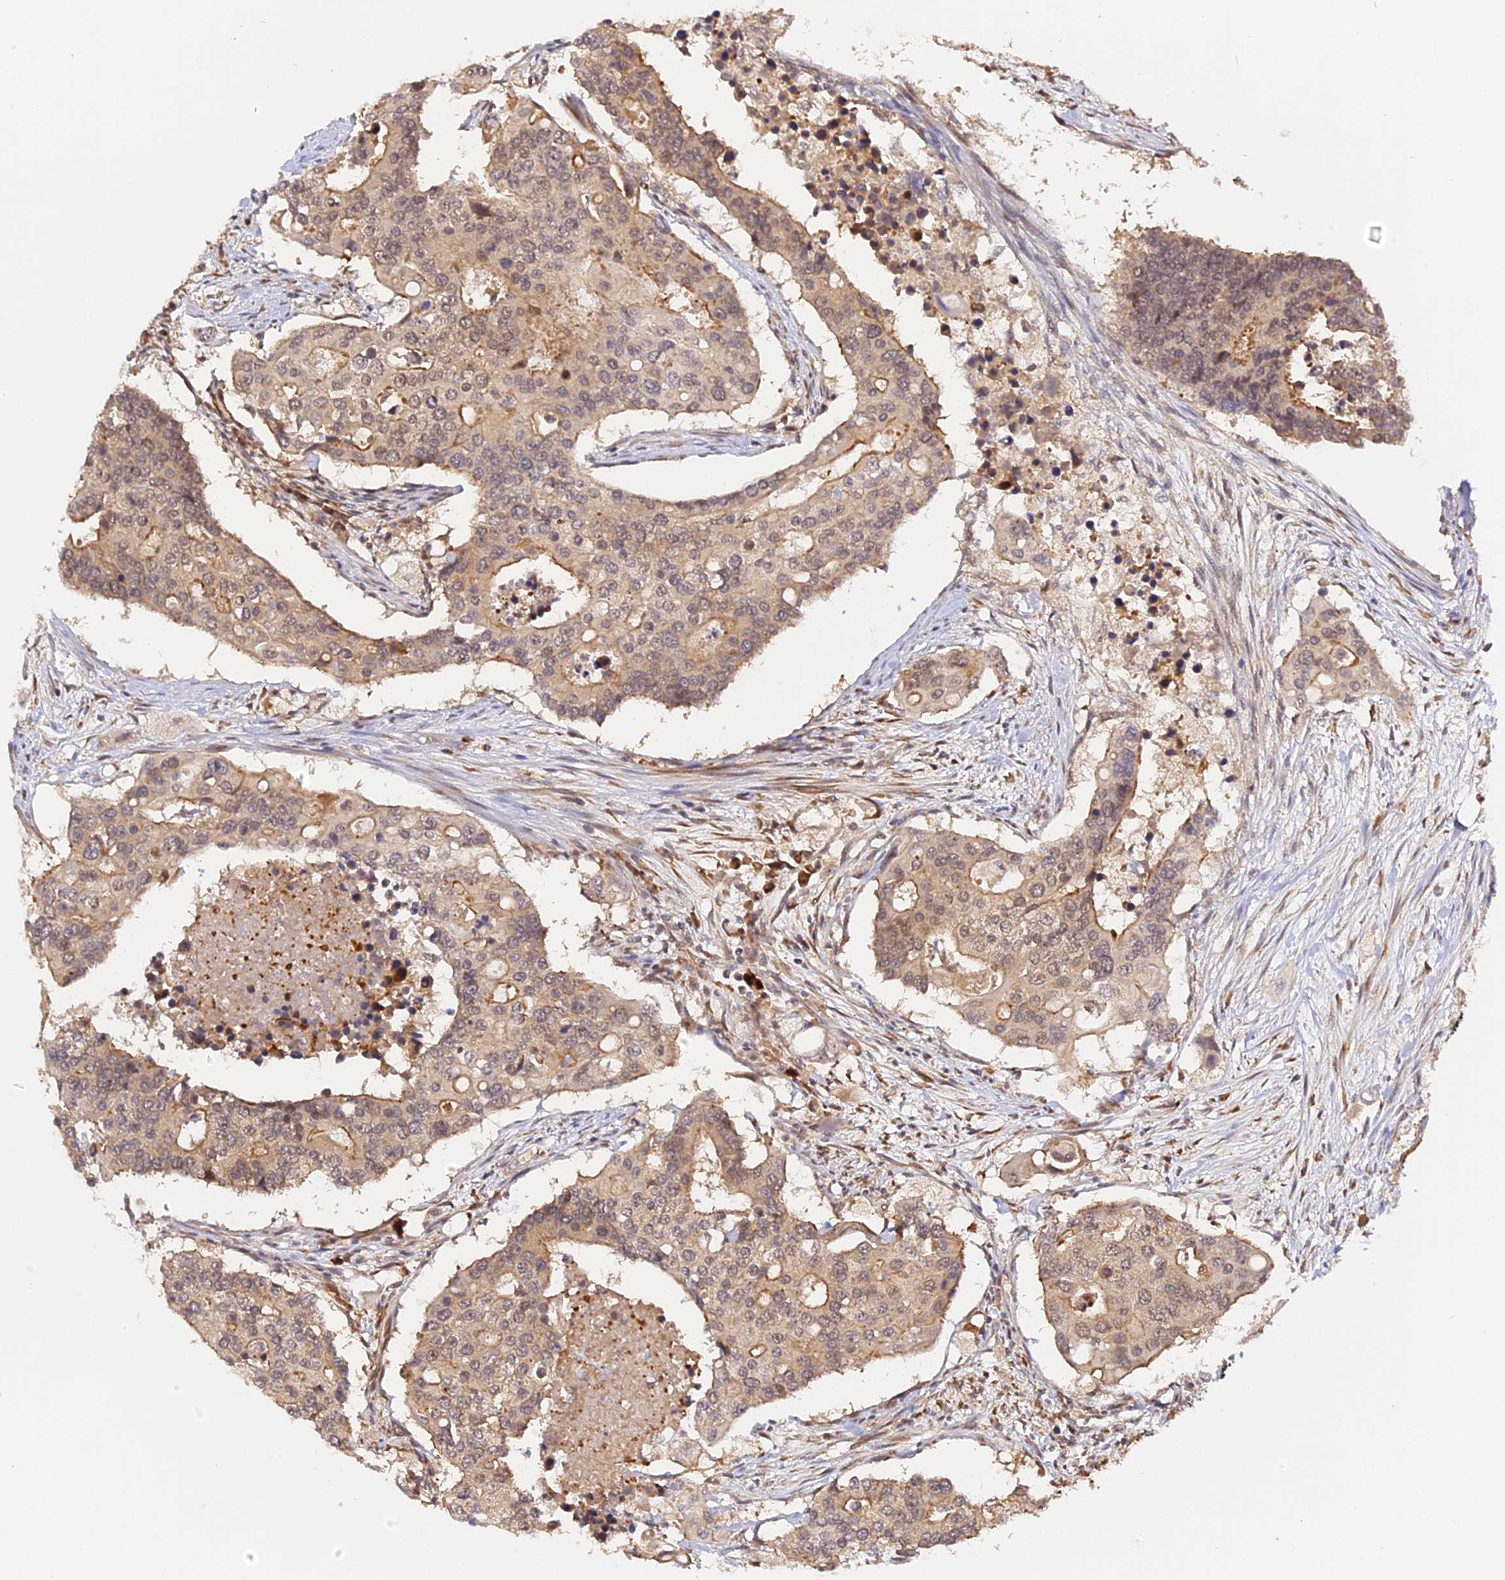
{"staining": {"intensity": "weak", "quantity": "25%-75%", "location": "cytoplasmic/membranous"}, "tissue": "colorectal cancer", "cell_type": "Tumor cells", "image_type": "cancer", "snomed": [{"axis": "morphology", "description": "Adenocarcinoma, NOS"}, {"axis": "topography", "description": "Colon"}], "caption": "Protein analysis of colorectal cancer tissue reveals weak cytoplasmic/membranous positivity in approximately 25%-75% of tumor cells. Using DAB (brown) and hematoxylin (blue) stains, captured at high magnification using brightfield microscopy.", "gene": "IMPACT", "patient": {"sex": "male", "age": 77}}